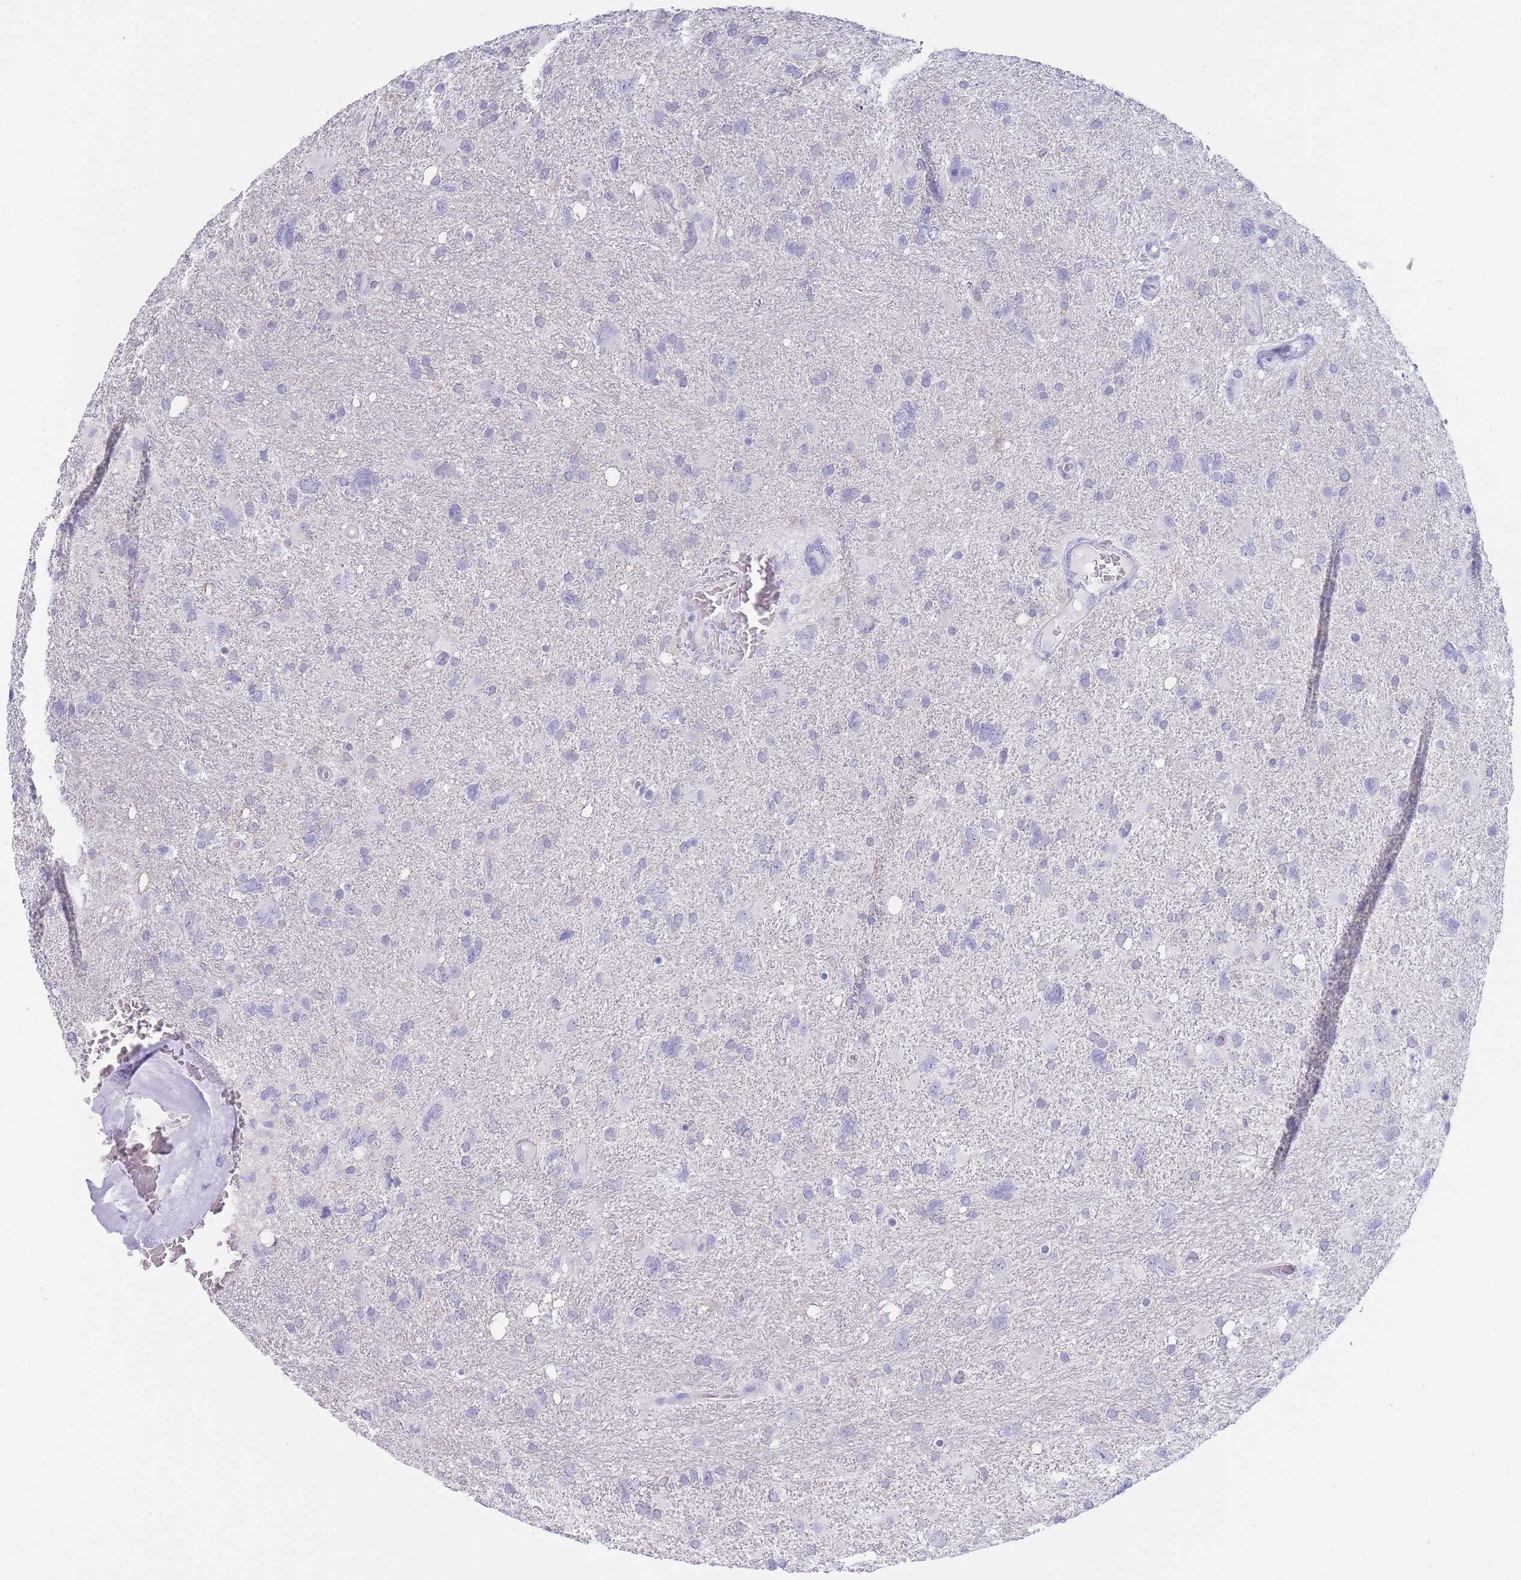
{"staining": {"intensity": "negative", "quantity": "none", "location": "none"}, "tissue": "glioma", "cell_type": "Tumor cells", "image_type": "cancer", "snomed": [{"axis": "morphology", "description": "Glioma, malignant, High grade"}, {"axis": "topography", "description": "Brain"}], "caption": "Glioma was stained to show a protein in brown. There is no significant expression in tumor cells. (DAB immunohistochemistry, high magnification).", "gene": "CD37", "patient": {"sex": "male", "age": 61}}